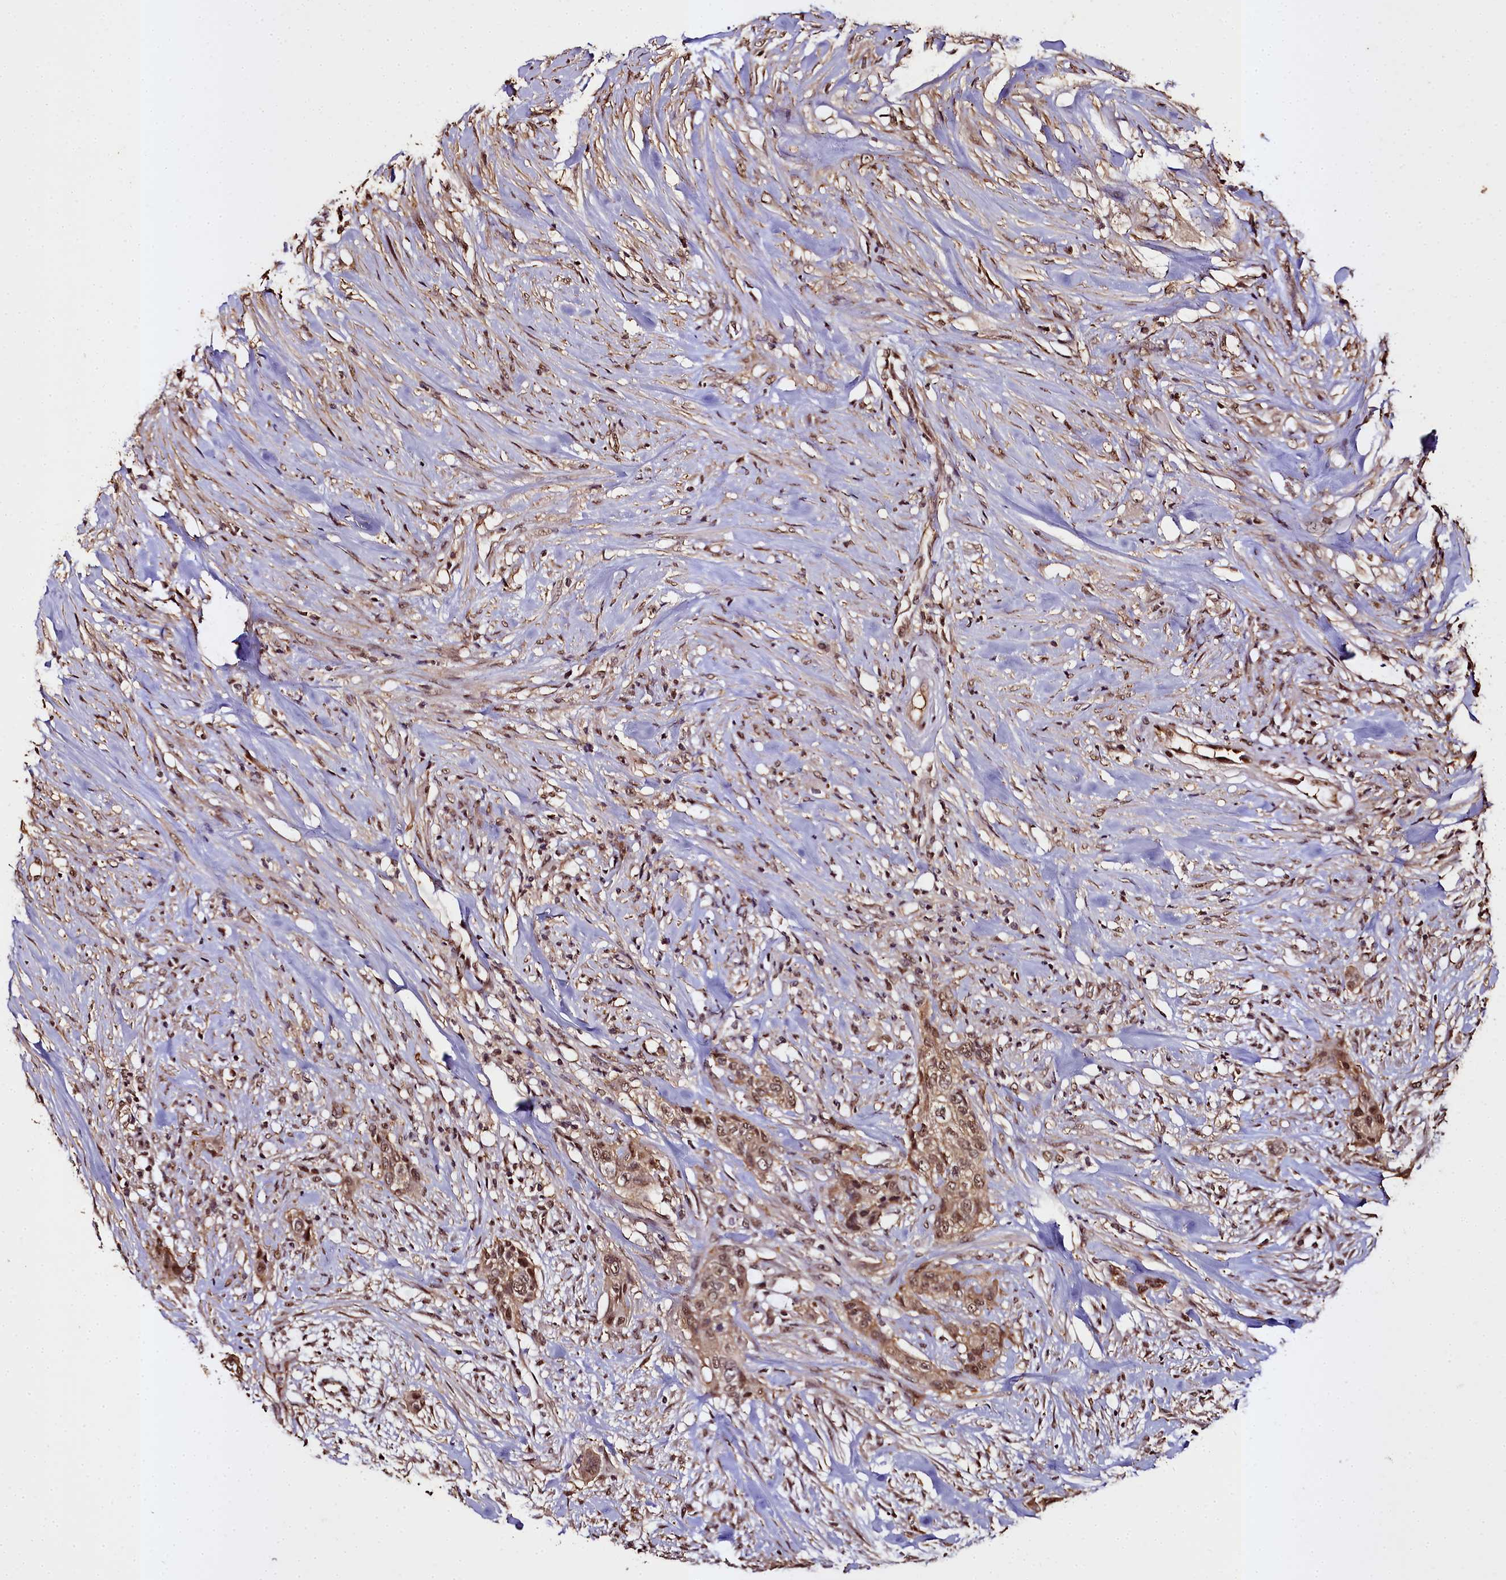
{"staining": {"intensity": "moderate", "quantity": ">75%", "location": "cytoplasmic/membranous,nuclear"}, "tissue": "urothelial cancer", "cell_type": "Tumor cells", "image_type": "cancer", "snomed": [{"axis": "morphology", "description": "Urothelial carcinoma, High grade"}, {"axis": "topography", "description": "Urinary bladder"}], "caption": "IHC of human urothelial cancer exhibits medium levels of moderate cytoplasmic/membranous and nuclear positivity in approximately >75% of tumor cells.", "gene": "PPP4C", "patient": {"sex": "male", "age": 35}}